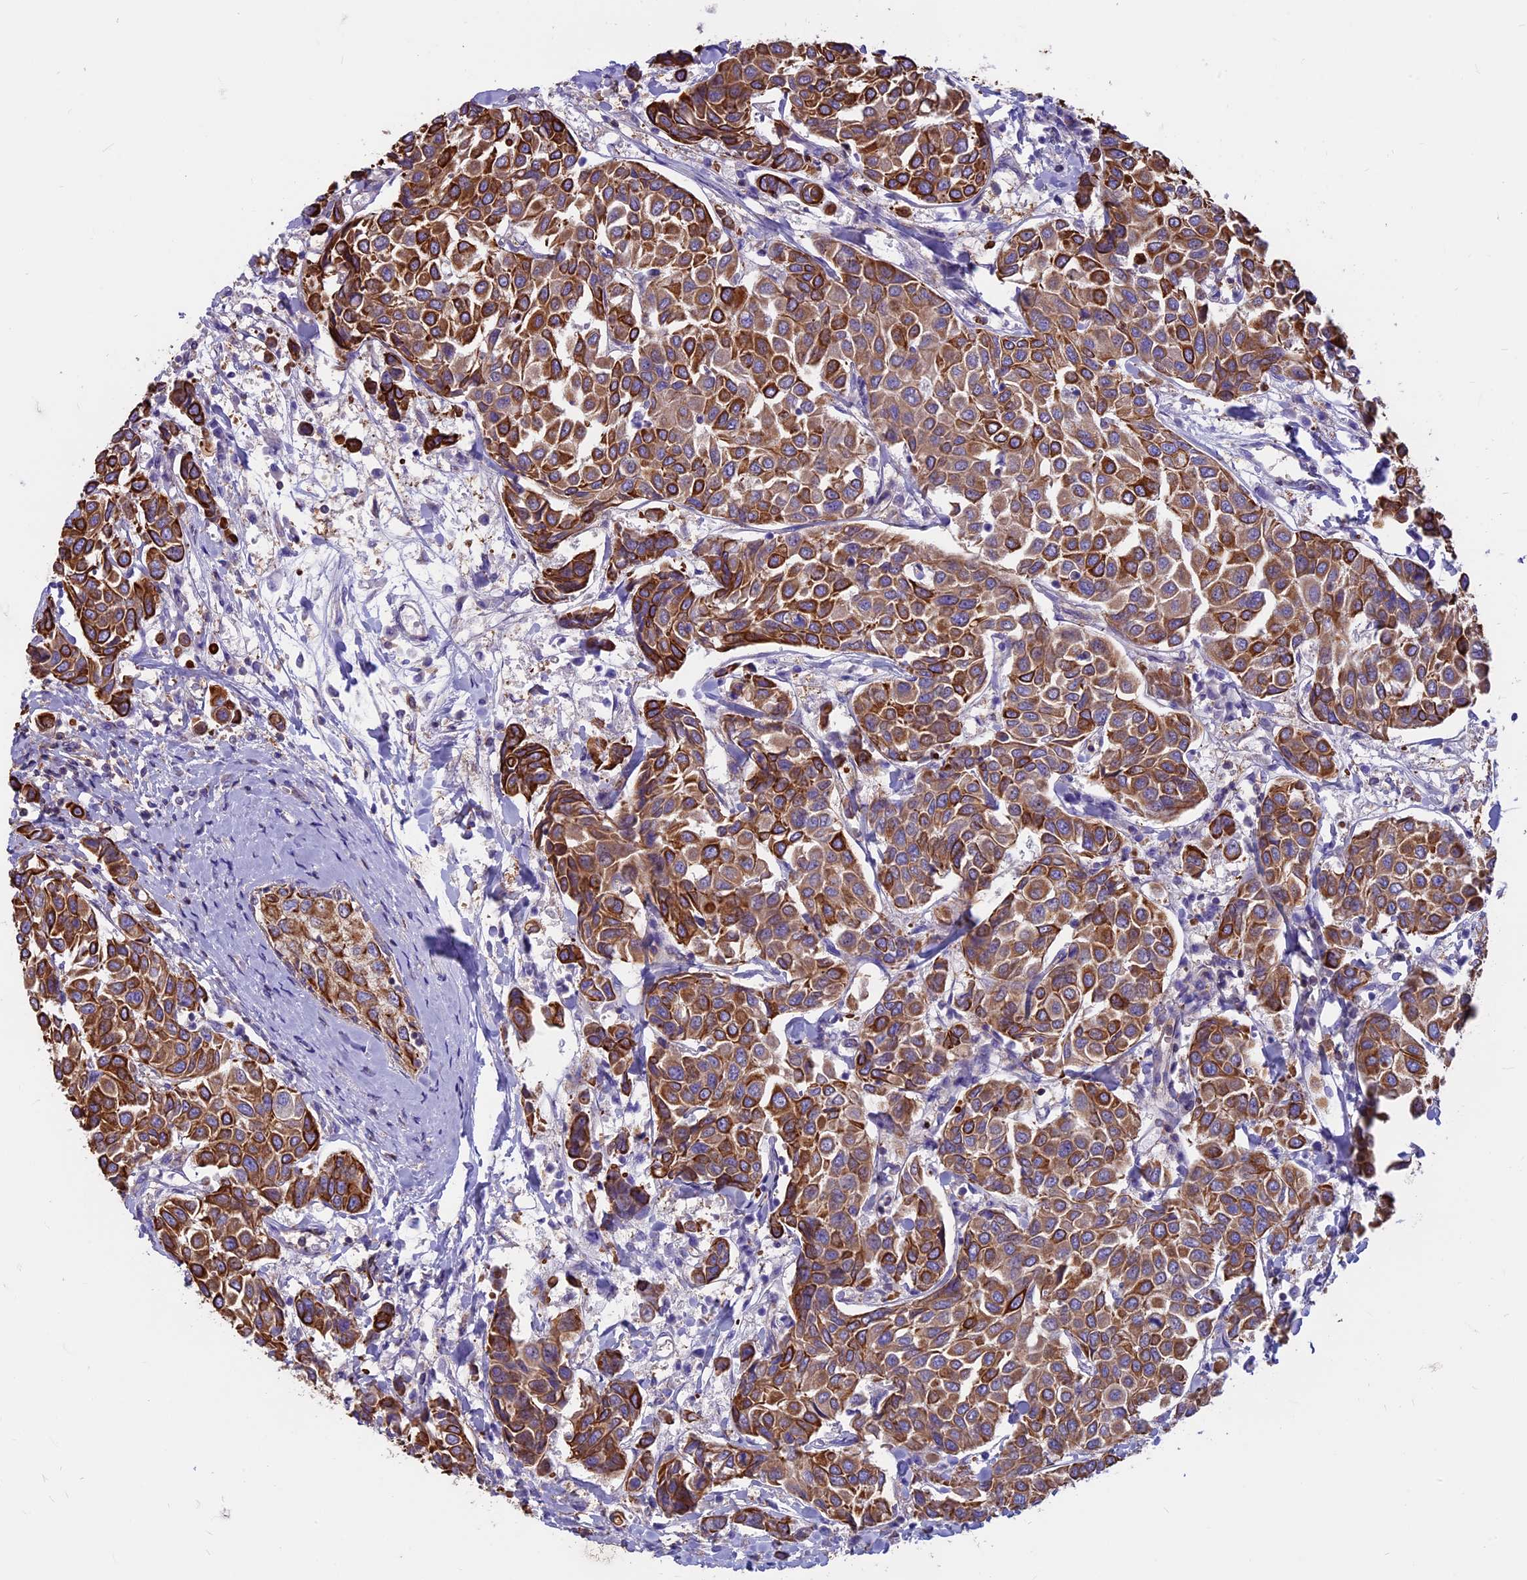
{"staining": {"intensity": "strong", "quantity": ">75%", "location": "cytoplasmic/membranous"}, "tissue": "breast cancer", "cell_type": "Tumor cells", "image_type": "cancer", "snomed": [{"axis": "morphology", "description": "Duct carcinoma"}, {"axis": "topography", "description": "Breast"}], "caption": "There is high levels of strong cytoplasmic/membranous expression in tumor cells of invasive ductal carcinoma (breast), as demonstrated by immunohistochemical staining (brown color).", "gene": "CDAN1", "patient": {"sex": "female", "age": 55}}